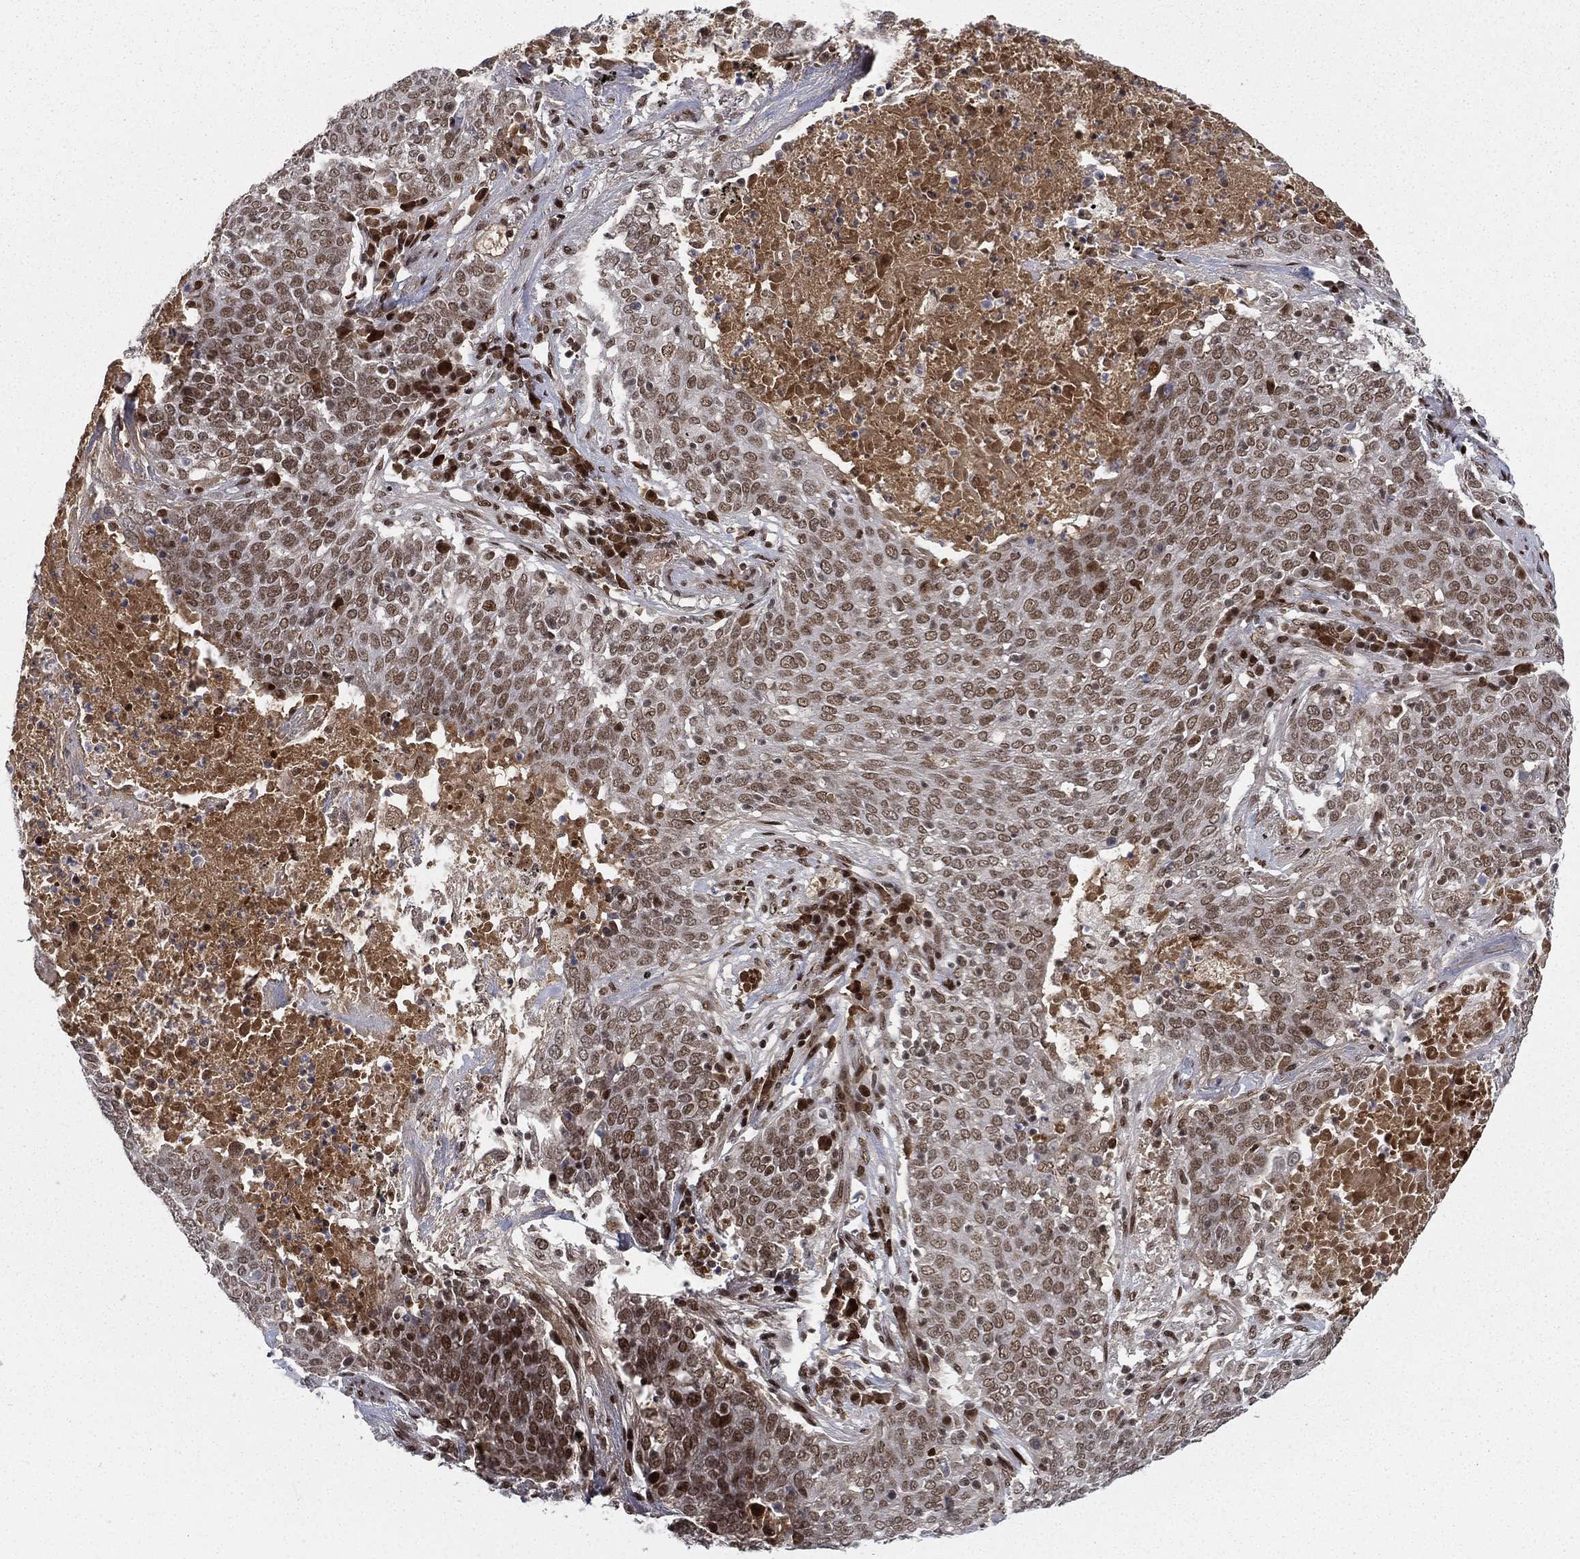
{"staining": {"intensity": "moderate", "quantity": ">75%", "location": "nuclear"}, "tissue": "lung cancer", "cell_type": "Tumor cells", "image_type": "cancer", "snomed": [{"axis": "morphology", "description": "Squamous cell carcinoma, NOS"}, {"axis": "topography", "description": "Lung"}], "caption": "Immunohistochemical staining of human lung cancer demonstrates medium levels of moderate nuclear protein staining in about >75% of tumor cells.", "gene": "RTF1", "patient": {"sex": "male", "age": 82}}